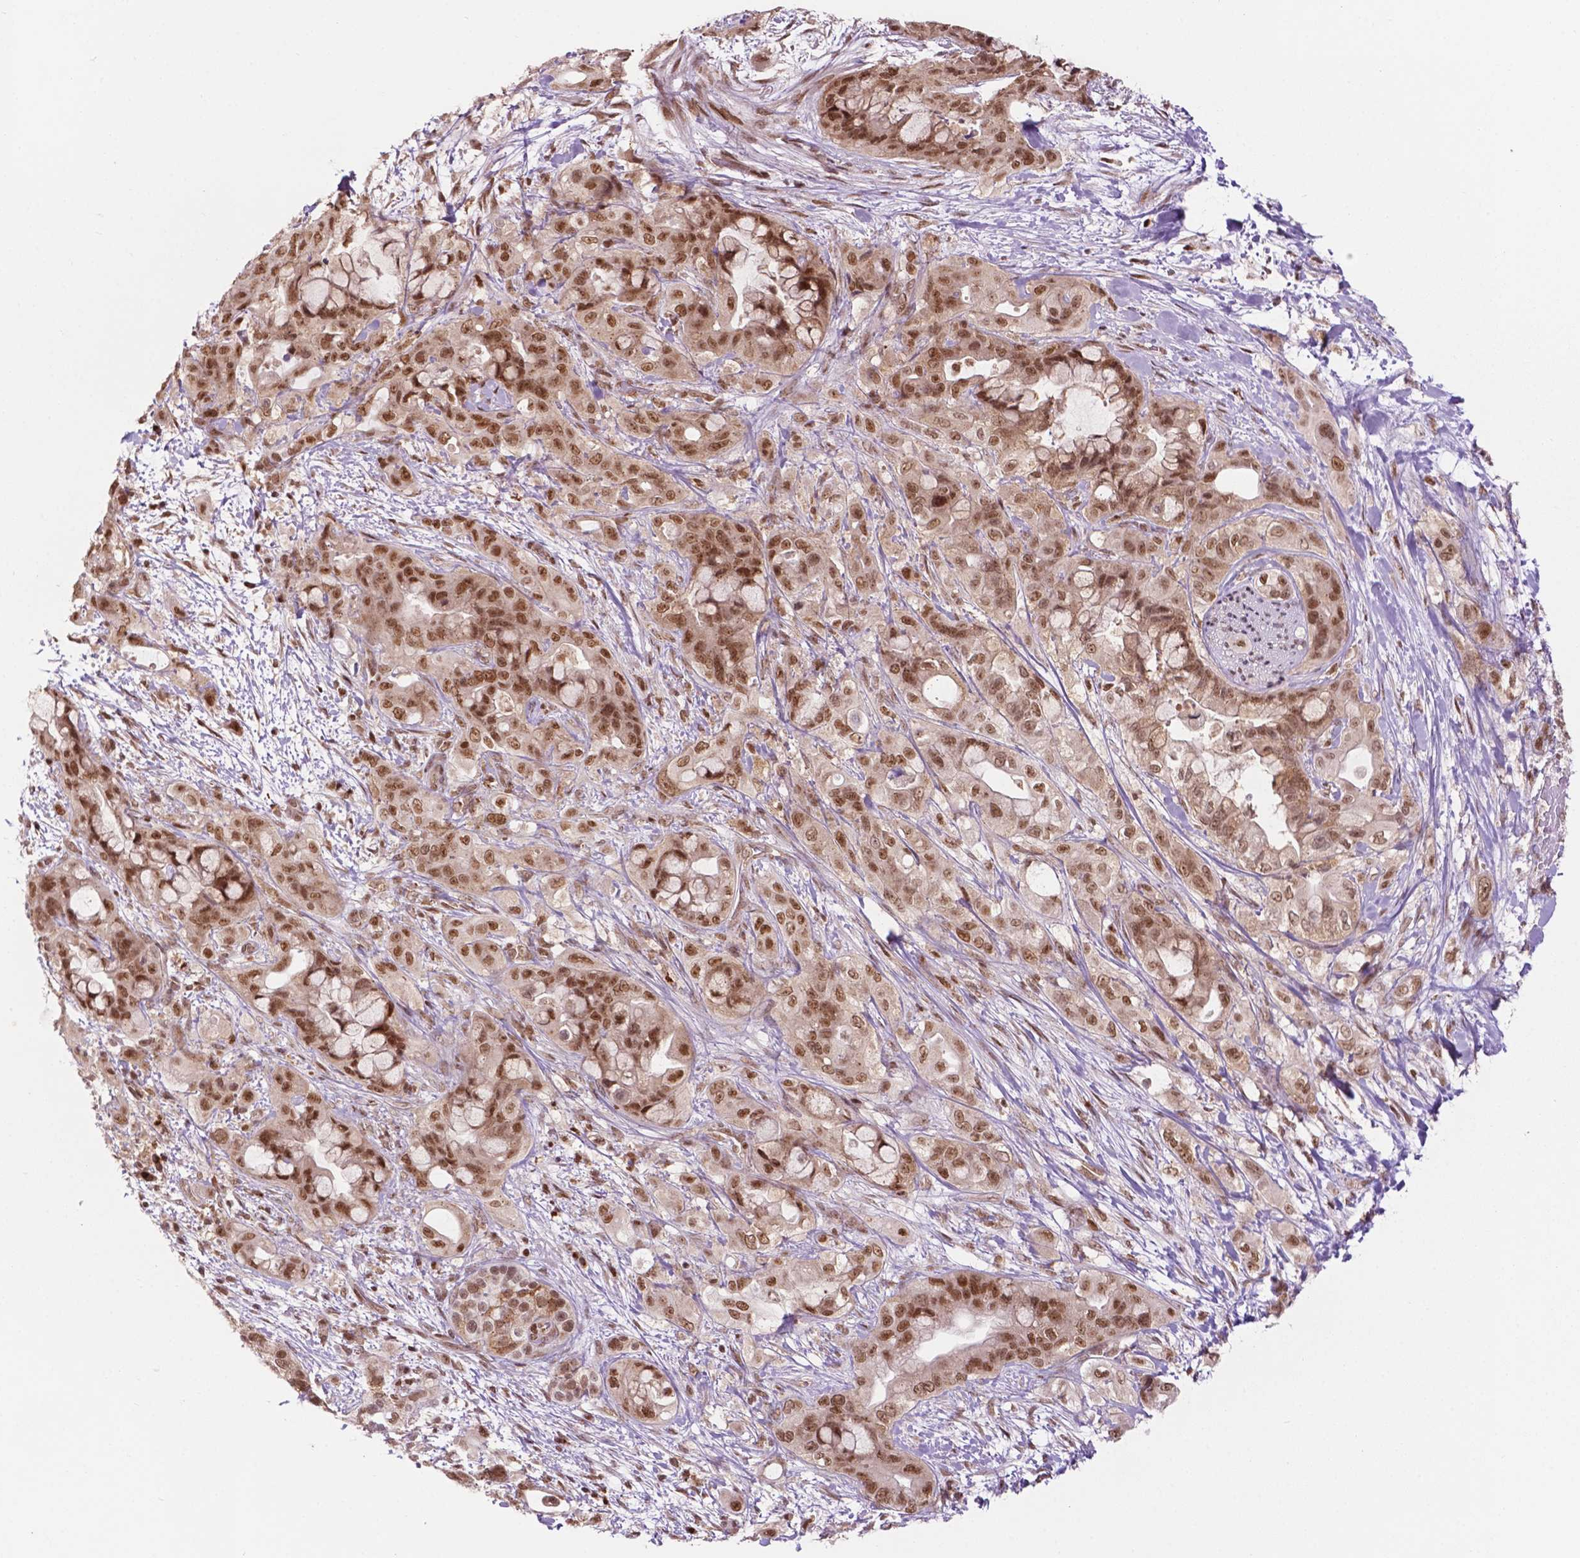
{"staining": {"intensity": "moderate", "quantity": ">75%", "location": "nuclear"}, "tissue": "pancreatic cancer", "cell_type": "Tumor cells", "image_type": "cancer", "snomed": [{"axis": "morphology", "description": "Adenocarcinoma, NOS"}, {"axis": "topography", "description": "Pancreas"}], "caption": "Pancreatic cancer tissue exhibits moderate nuclear positivity in about >75% of tumor cells", "gene": "PER2", "patient": {"sex": "male", "age": 71}}